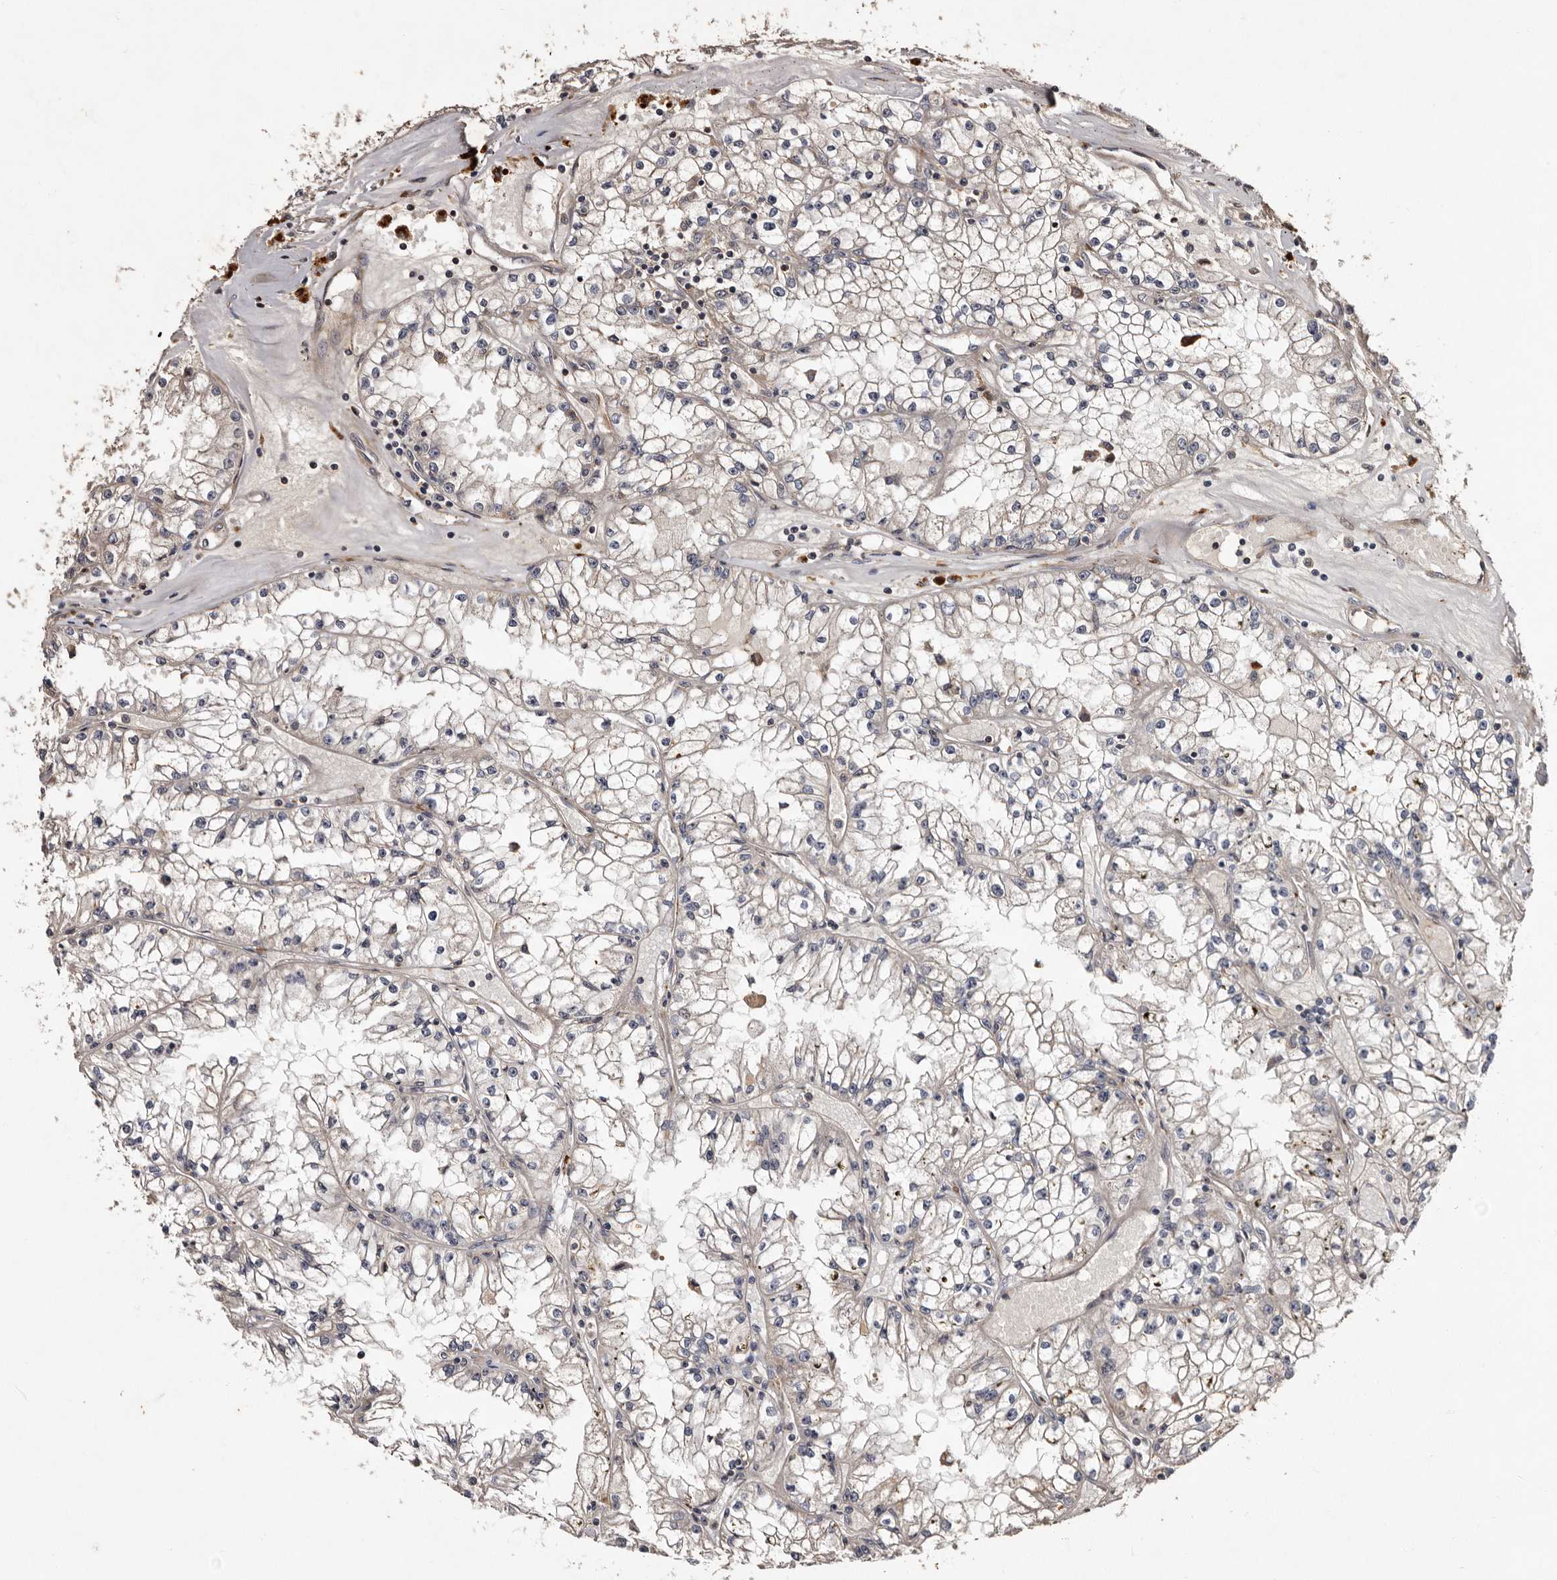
{"staining": {"intensity": "negative", "quantity": "none", "location": "none"}, "tissue": "renal cancer", "cell_type": "Tumor cells", "image_type": "cancer", "snomed": [{"axis": "morphology", "description": "Adenocarcinoma, NOS"}, {"axis": "topography", "description": "Kidney"}], "caption": "The IHC photomicrograph has no significant positivity in tumor cells of renal cancer tissue.", "gene": "PRKD3", "patient": {"sex": "male", "age": 56}}